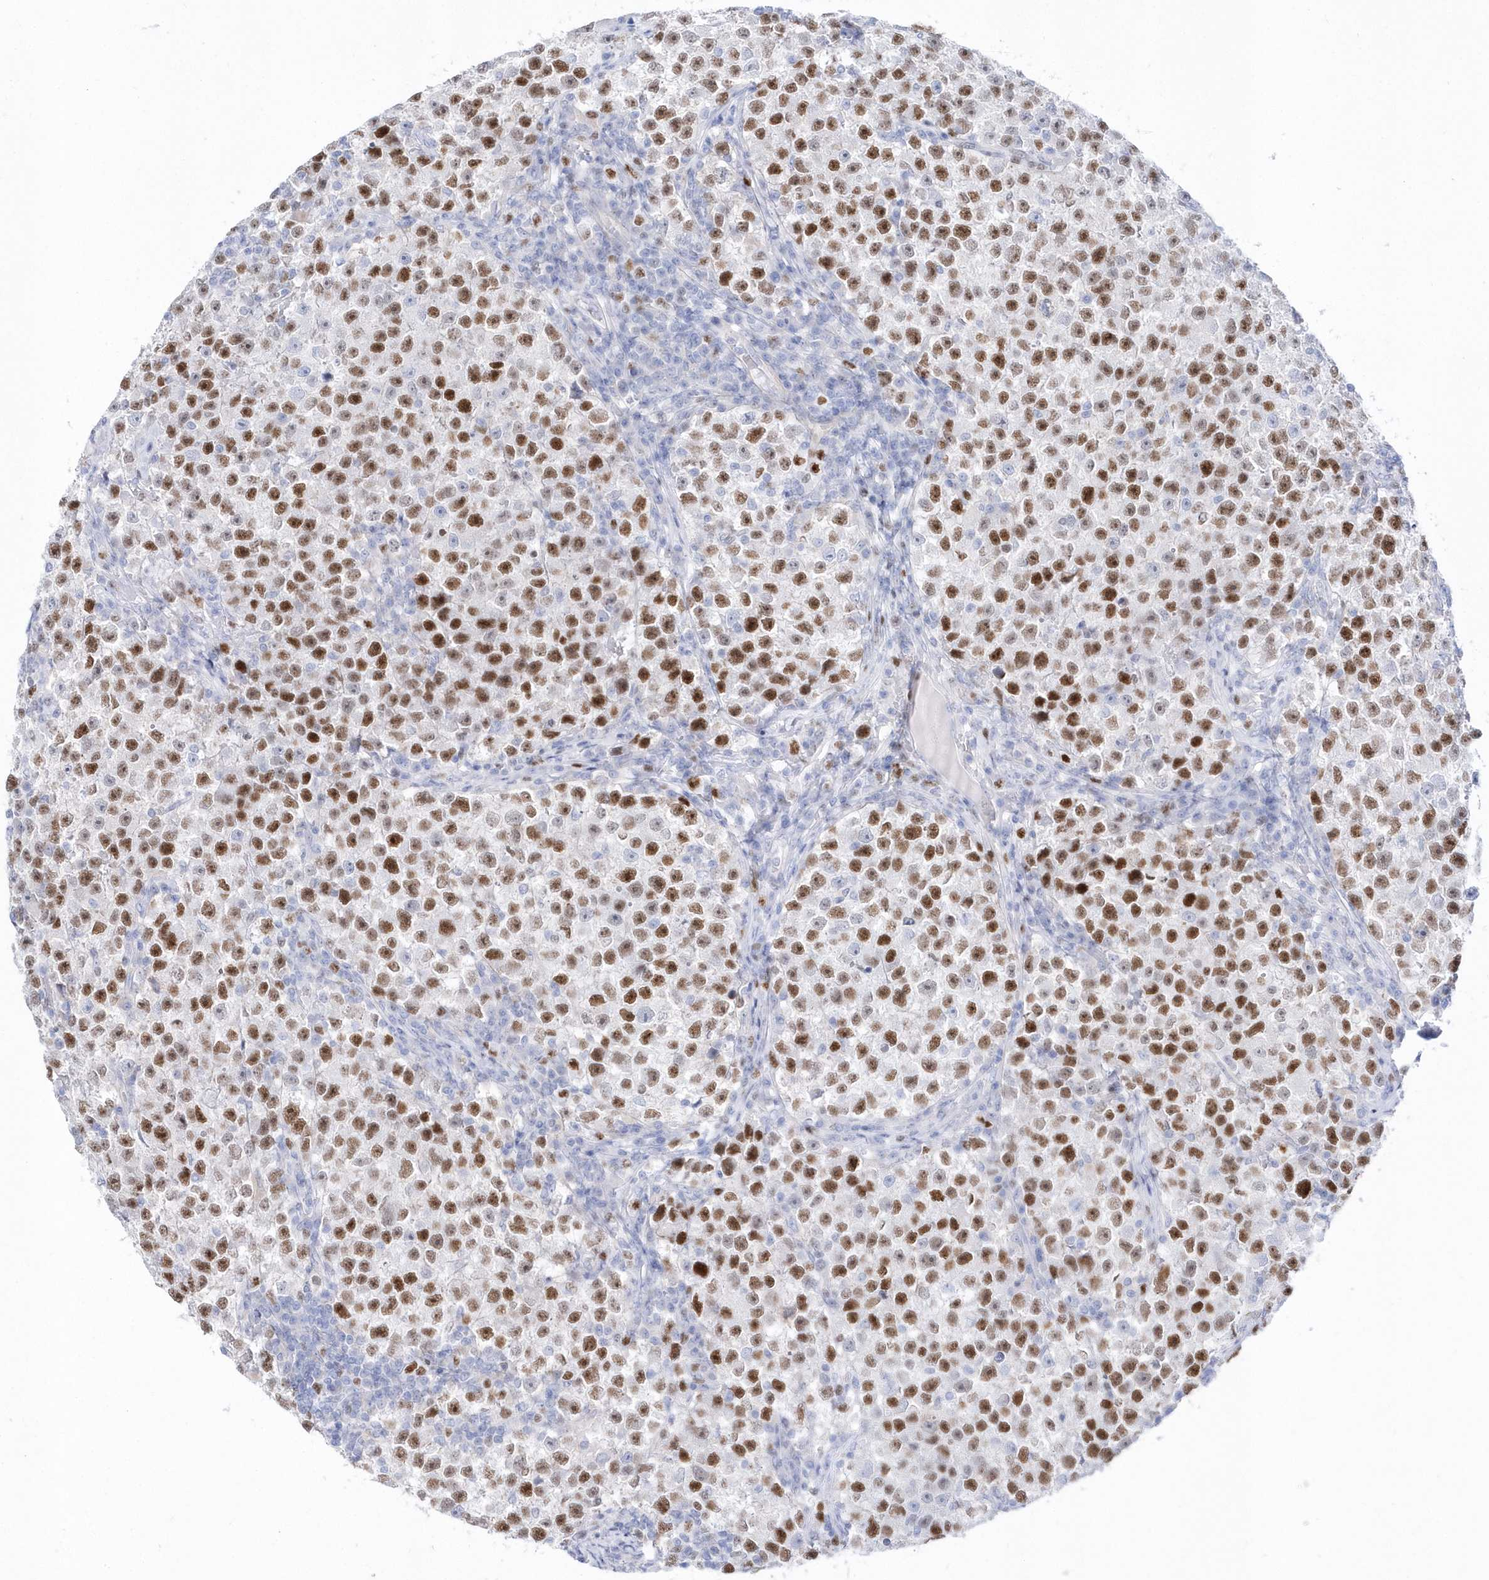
{"staining": {"intensity": "strong", "quantity": ">75%", "location": "nuclear"}, "tissue": "testis cancer", "cell_type": "Tumor cells", "image_type": "cancer", "snomed": [{"axis": "morphology", "description": "Seminoma, NOS"}, {"axis": "topography", "description": "Testis"}], "caption": "Protein expression analysis of testis seminoma demonstrates strong nuclear expression in approximately >75% of tumor cells.", "gene": "TMCO6", "patient": {"sex": "male", "age": 22}}